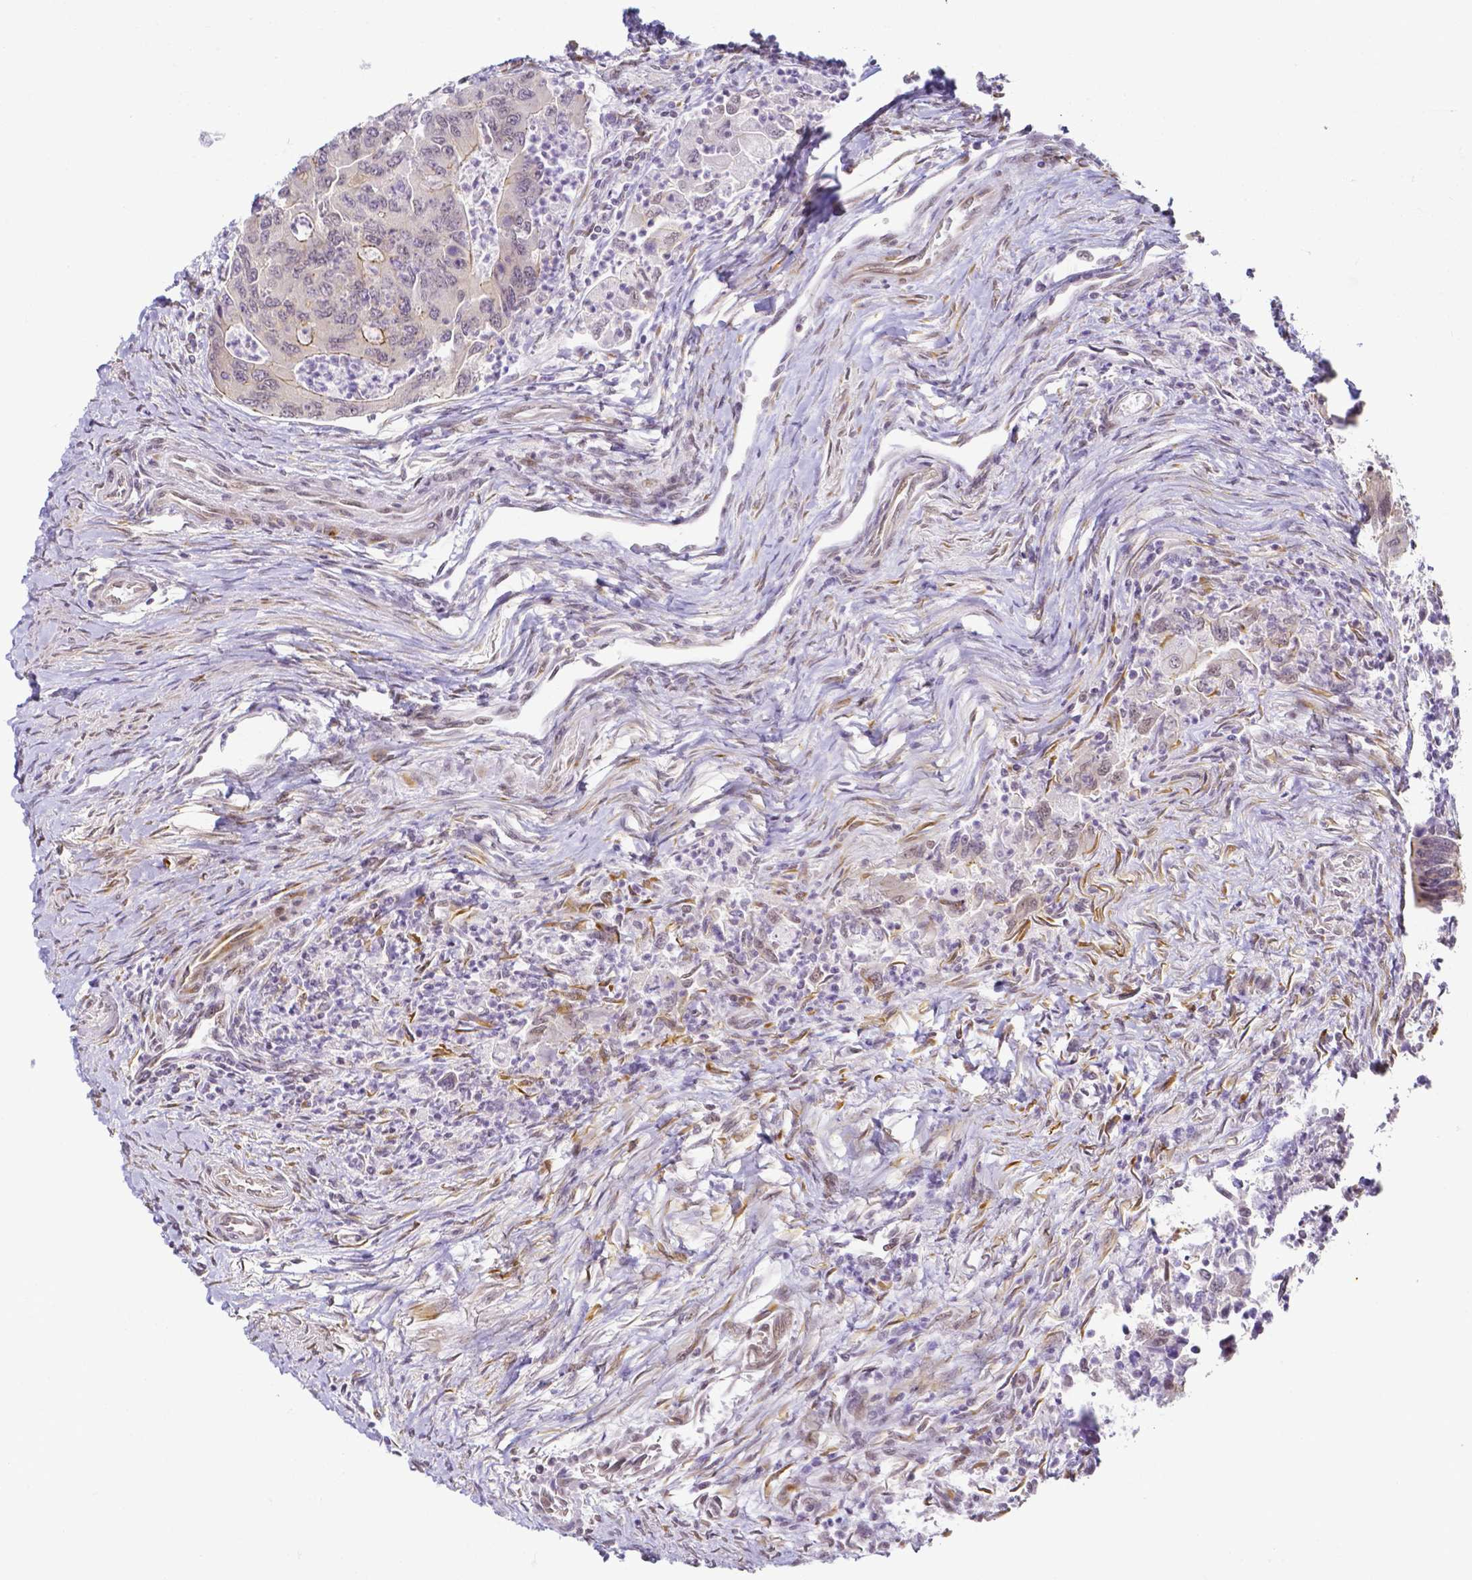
{"staining": {"intensity": "moderate", "quantity": "<25%", "location": "cytoplasmic/membranous"}, "tissue": "colorectal cancer", "cell_type": "Tumor cells", "image_type": "cancer", "snomed": [{"axis": "morphology", "description": "Adenocarcinoma, NOS"}, {"axis": "topography", "description": "Colon"}], "caption": "There is low levels of moderate cytoplasmic/membranous staining in tumor cells of colorectal cancer, as demonstrated by immunohistochemical staining (brown color).", "gene": "FAM83G", "patient": {"sex": "female", "age": 67}}